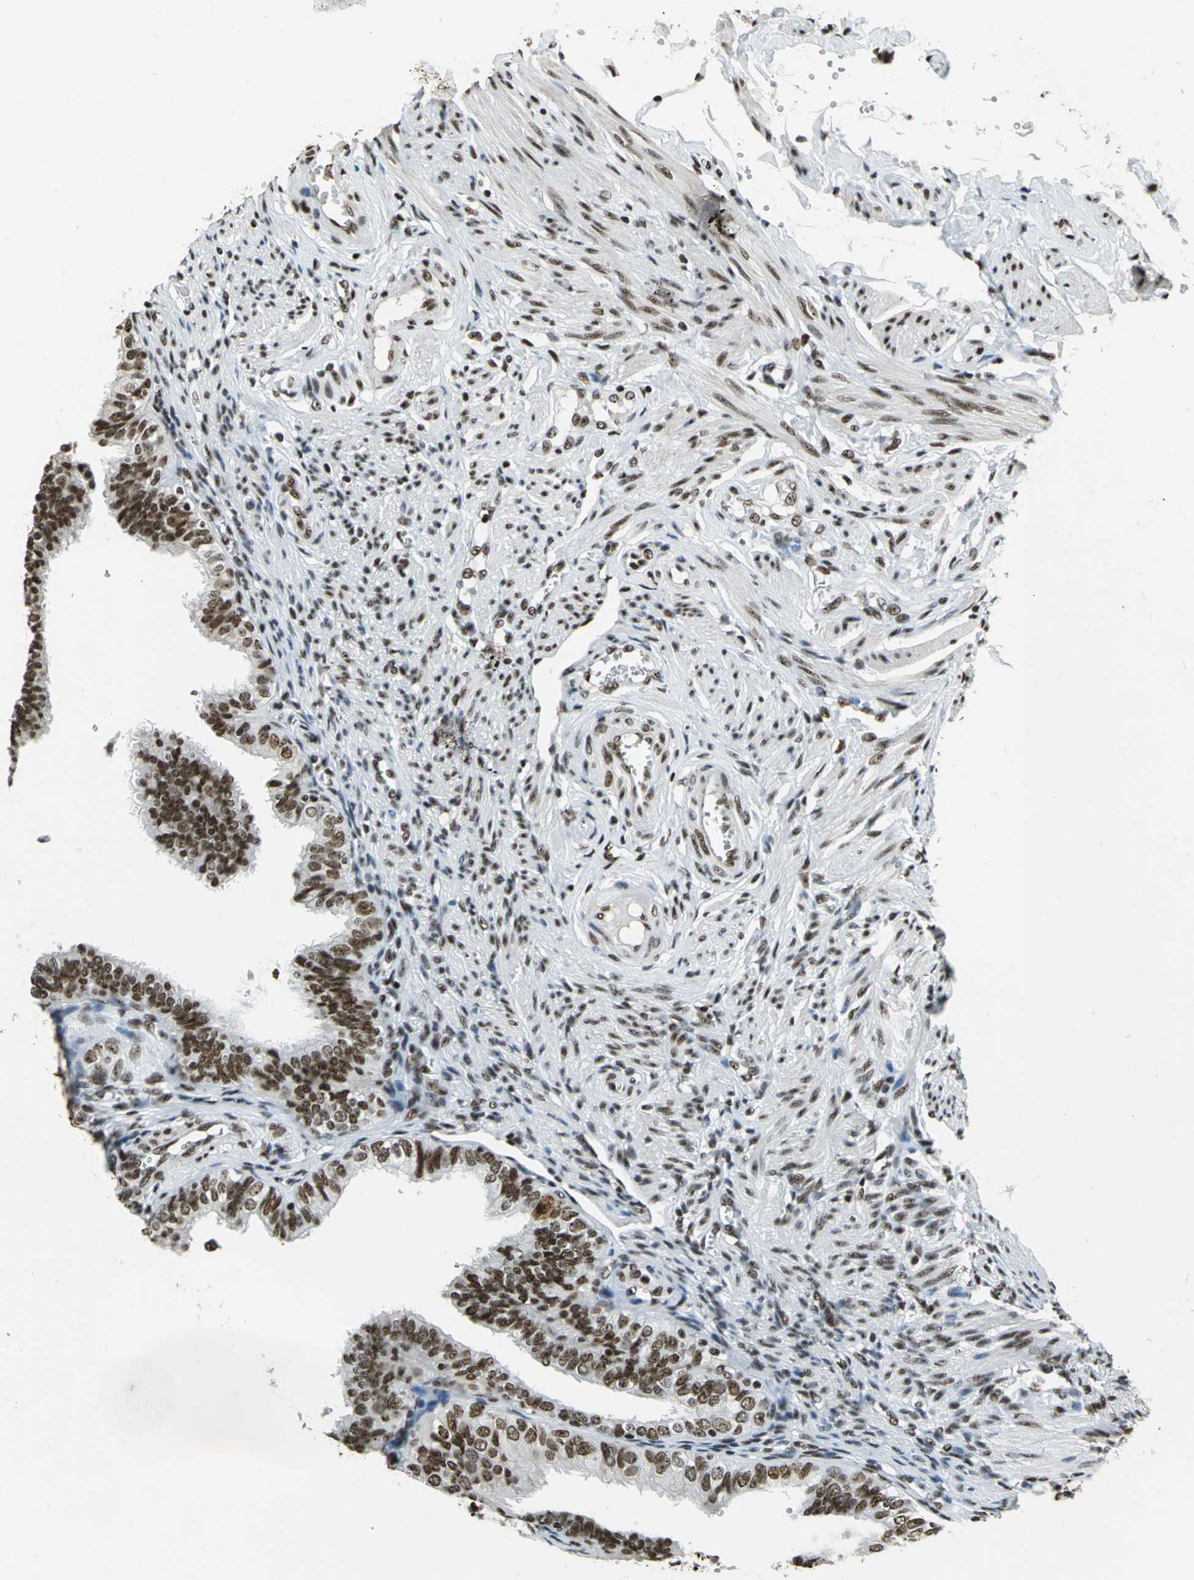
{"staining": {"intensity": "strong", "quantity": ">75%", "location": "nuclear"}, "tissue": "fallopian tube", "cell_type": "Glandular cells", "image_type": "normal", "snomed": [{"axis": "morphology", "description": "Normal tissue, NOS"}, {"axis": "topography", "description": "Fallopian tube"}], "caption": "Strong nuclear positivity for a protein is identified in approximately >75% of glandular cells of normal fallopian tube using immunohistochemistry (IHC).", "gene": "UBTF", "patient": {"sex": "female", "age": 46}}